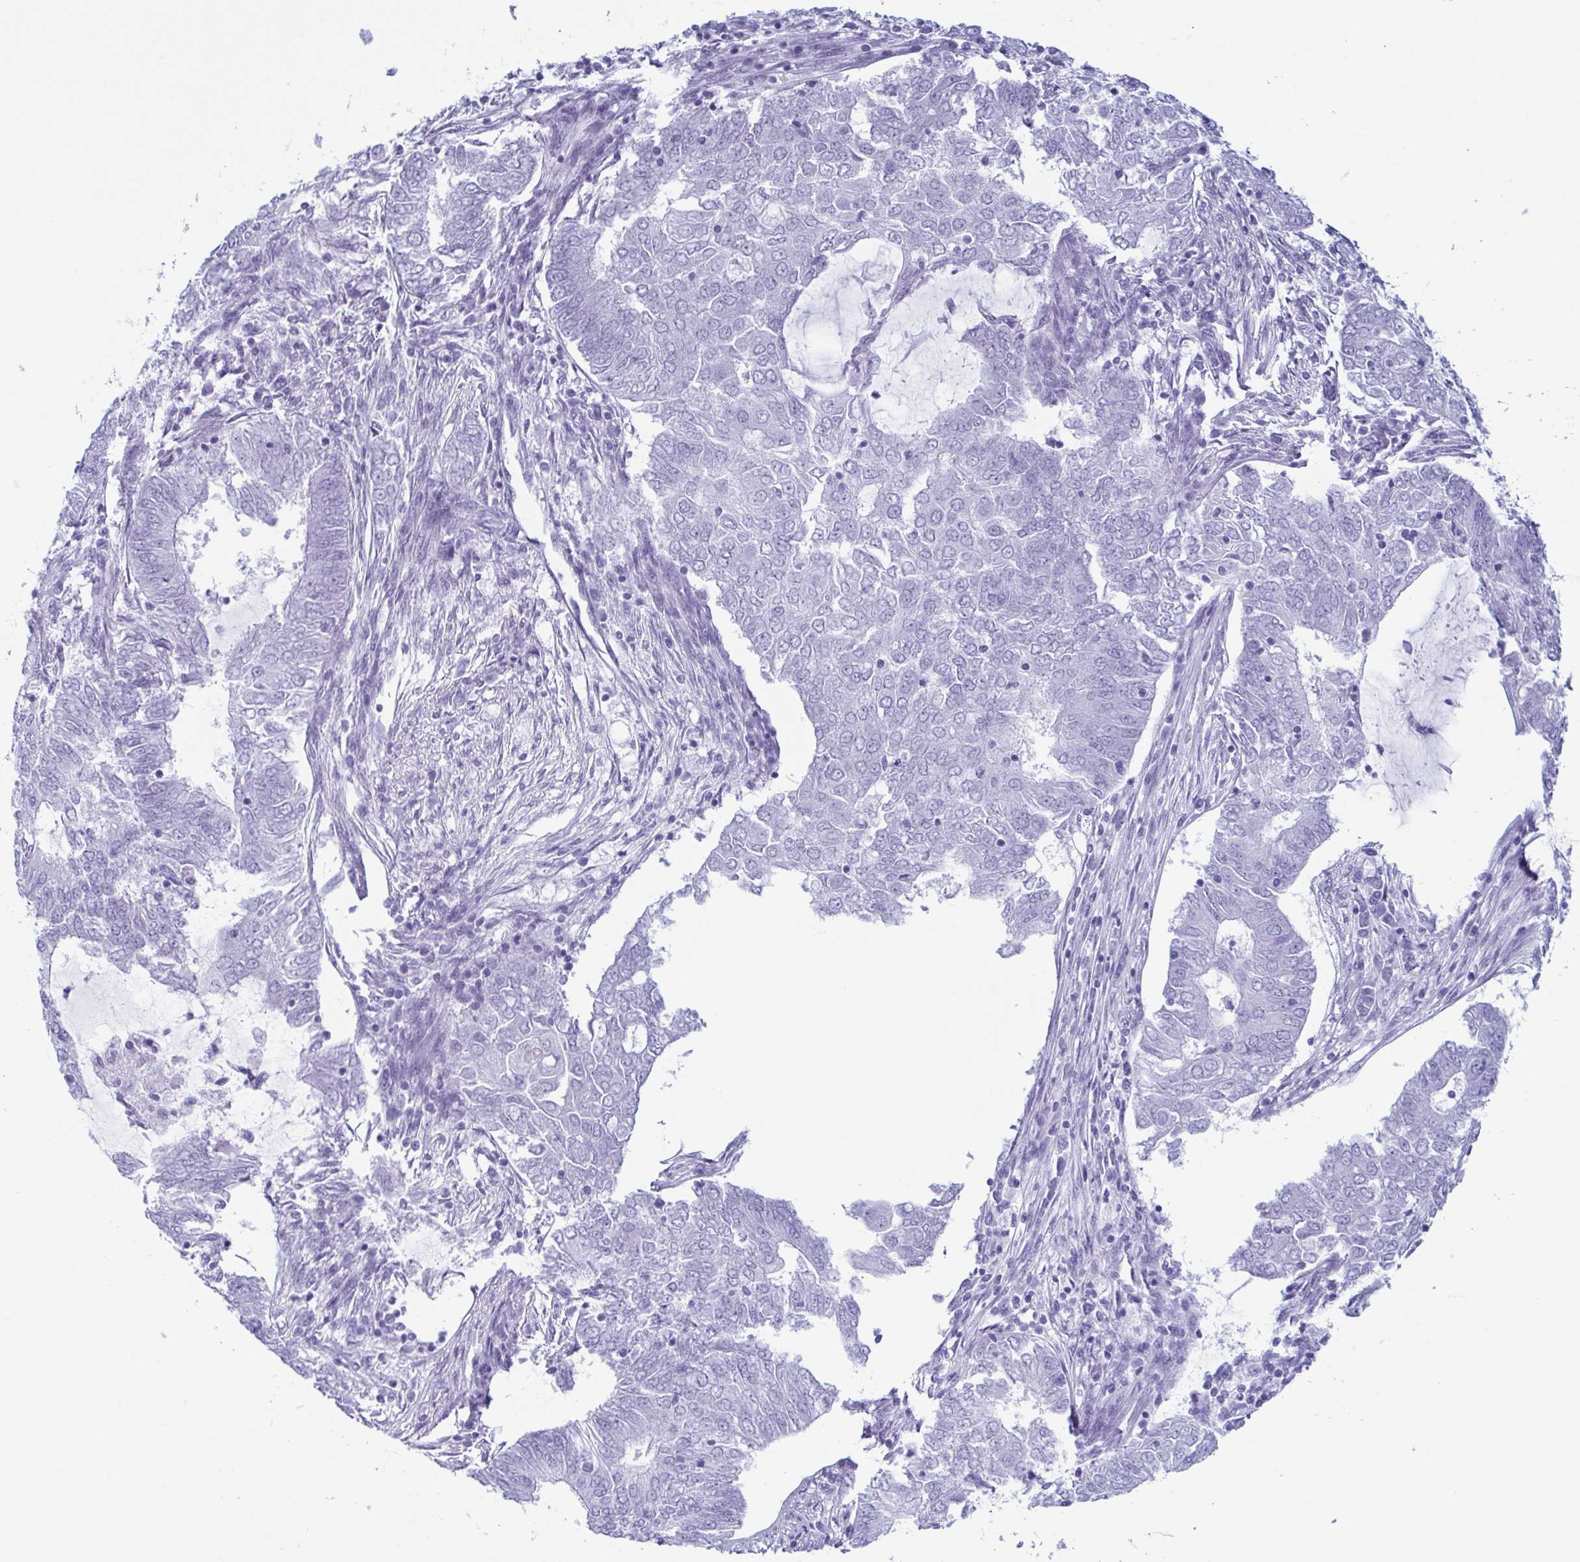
{"staining": {"intensity": "negative", "quantity": "none", "location": "none"}, "tissue": "endometrial cancer", "cell_type": "Tumor cells", "image_type": "cancer", "snomed": [{"axis": "morphology", "description": "Adenocarcinoma, NOS"}, {"axis": "topography", "description": "Endometrium"}], "caption": "Tumor cells are negative for brown protein staining in endometrial cancer.", "gene": "ENKUR", "patient": {"sex": "female", "age": 62}}